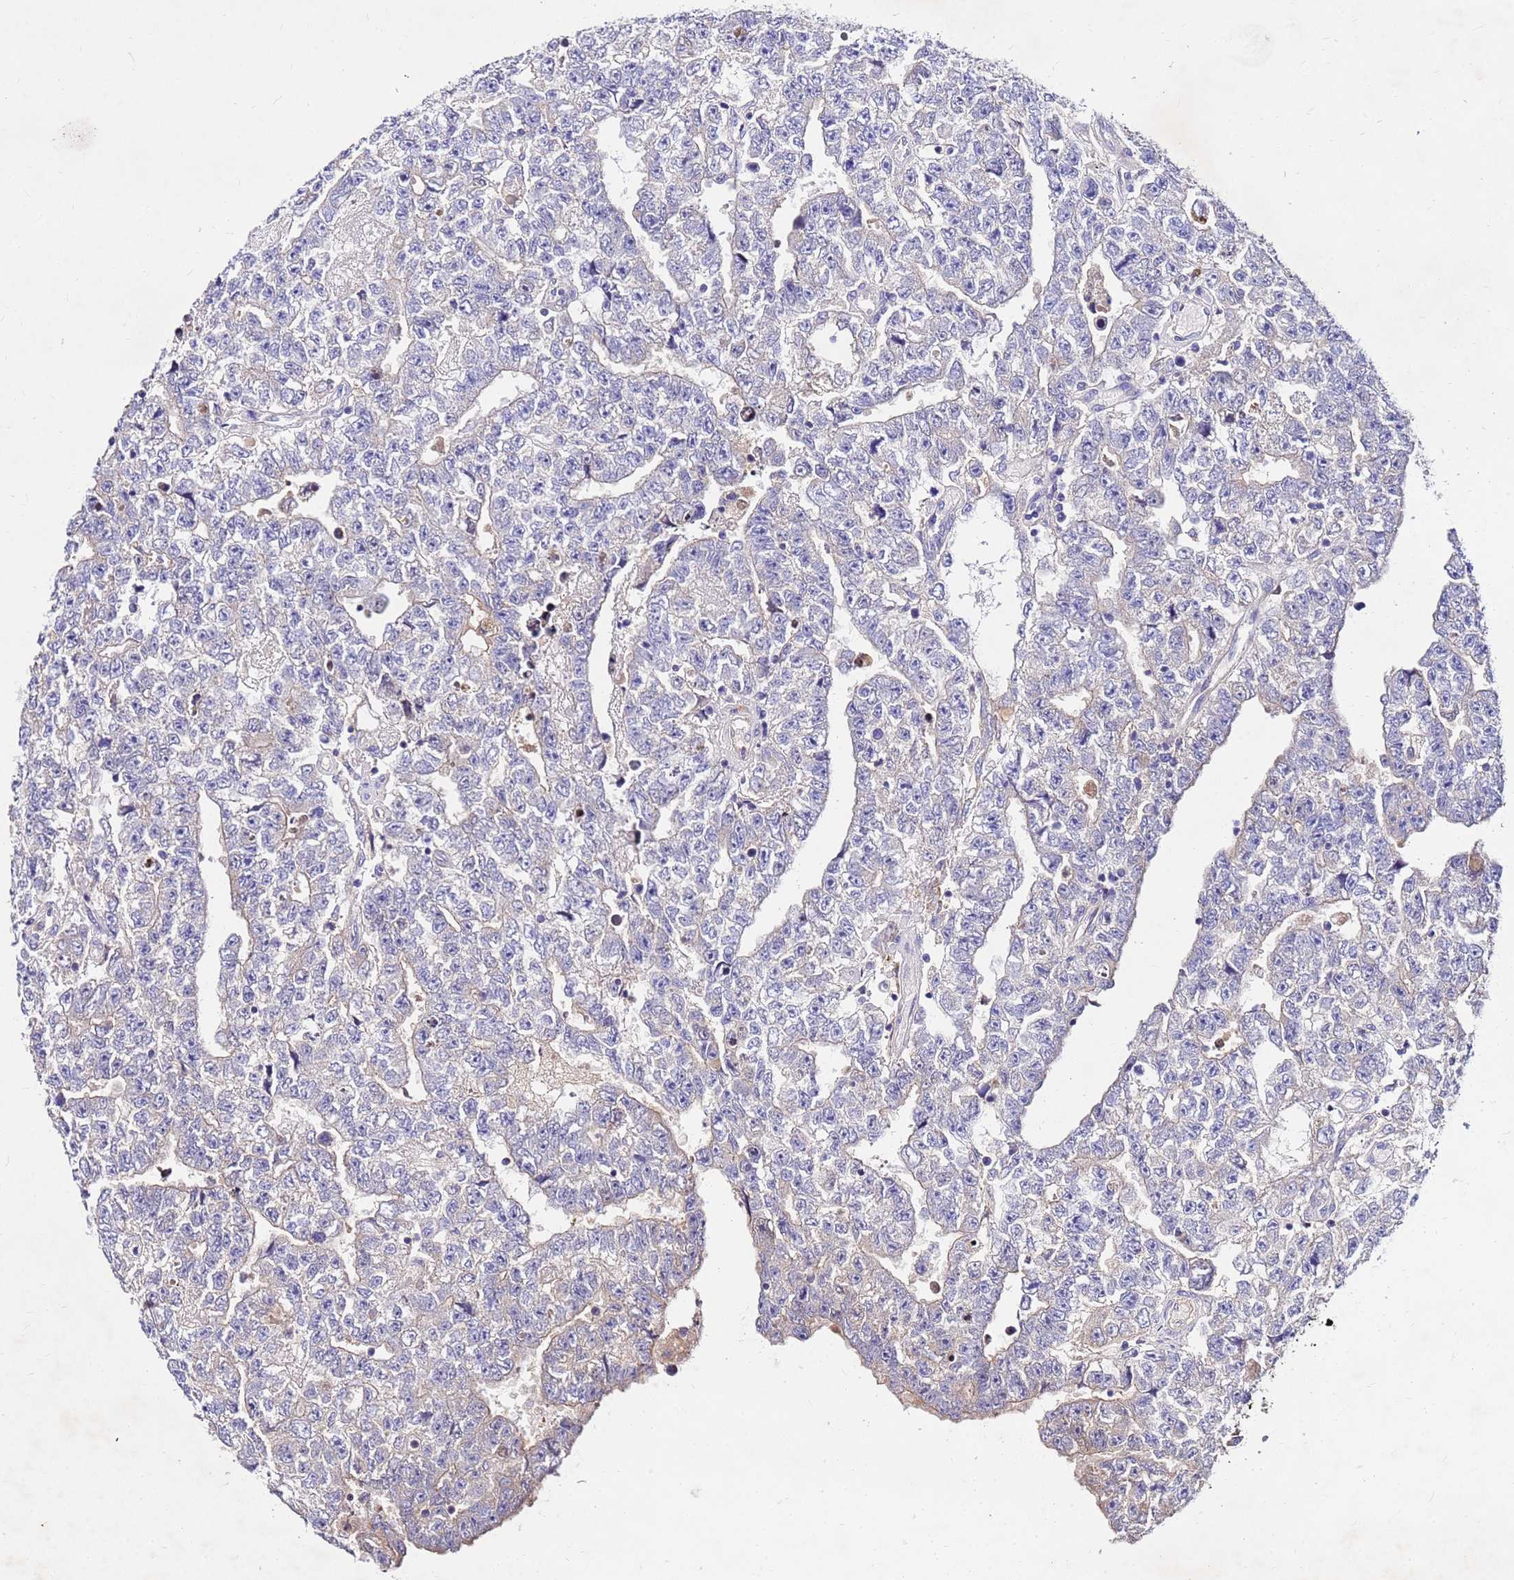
{"staining": {"intensity": "negative", "quantity": "none", "location": "none"}, "tissue": "testis cancer", "cell_type": "Tumor cells", "image_type": "cancer", "snomed": [{"axis": "morphology", "description": "Carcinoma, Embryonal, NOS"}, {"axis": "topography", "description": "Testis"}], "caption": "This image is of testis cancer (embryonal carcinoma) stained with immunohistochemistry to label a protein in brown with the nuclei are counter-stained blue. There is no staining in tumor cells. (DAB (3,3'-diaminobenzidine) immunohistochemistry (IHC) visualized using brightfield microscopy, high magnification).", "gene": "COX14", "patient": {"sex": "male", "age": 25}}